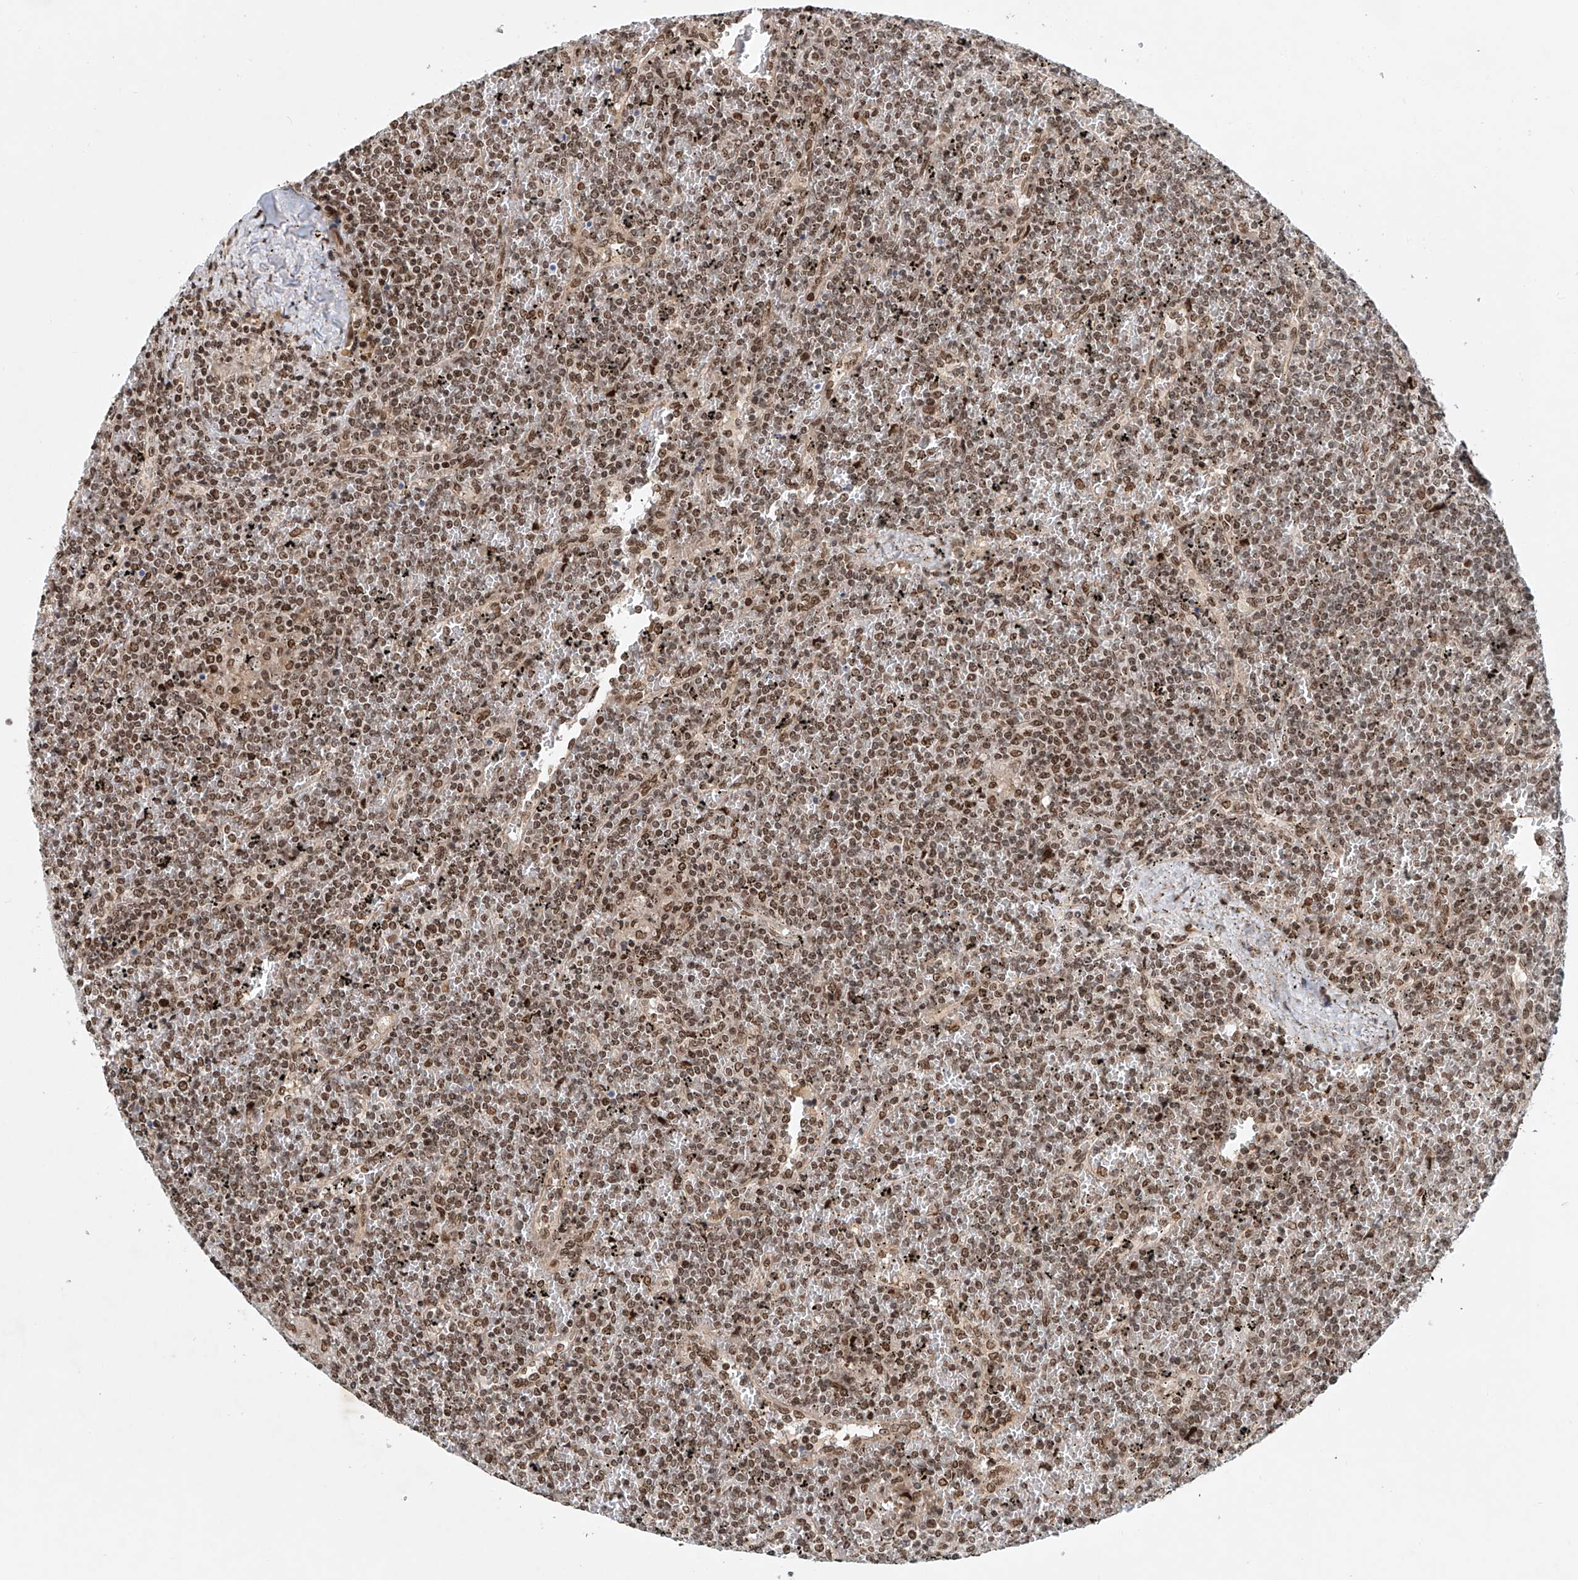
{"staining": {"intensity": "moderate", "quantity": ">75%", "location": "nuclear"}, "tissue": "lymphoma", "cell_type": "Tumor cells", "image_type": "cancer", "snomed": [{"axis": "morphology", "description": "Malignant lymphoma, non-Hodgkin's type, Low grade"}, {"axis": "topography", "description": "Spleen"}], "caption": "Malignant lymphoma, non-Hodgkin's type (low-grade) tissue exhibits moderate nuclear positivity in approximately >75% of tumor cells The staining was performed using DAB, with brown indicating positive protein expression. Nuclei are stained blue with hematoxylin.", "gene": "ZNF470", "patient": {"sex": "female", "age": 19}}